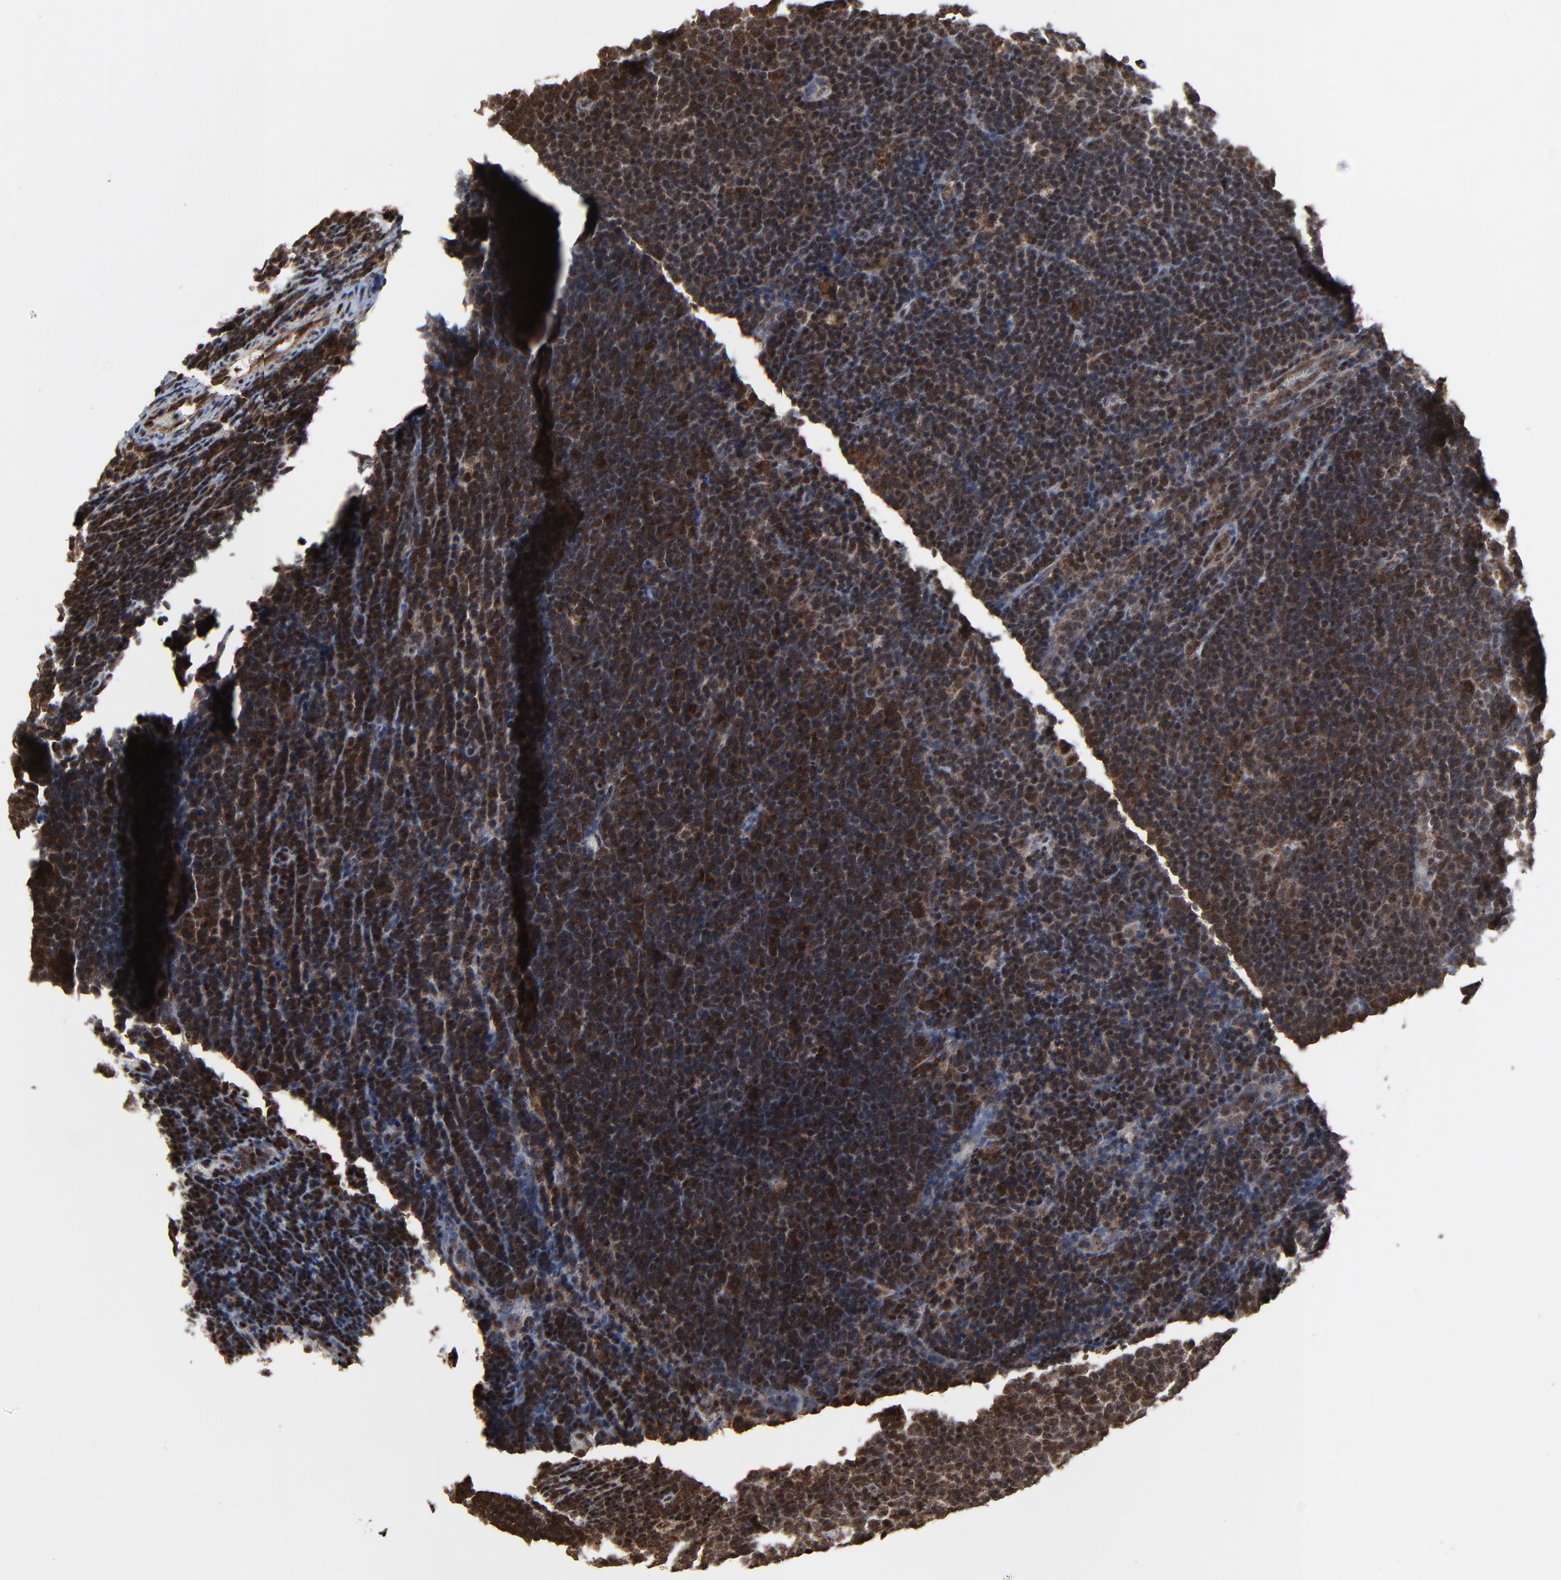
{"staining": {"intensity": "strong", "quantity": ">75%", "location": "cytoplasmic/membranous,nuclear"}, "tissue": "lymphoma", "cell_type": "Tumor cells", "image_type": "cancer", "snomed": [{"axis": "morphology", "description": "Malignant lymphoma, non-Hodgkin's type, Low grade"}, {"axis": "topography", "description": "Lymph node"}], "caption": "This is an image of immunohistochemistry (IHC) staining of lymphoma, which shows strong staining in the cytoplasmic/membranous and nuclear of tumor cells.", "gene": "RHOJ", "patient": {"sex": "male", "age": 74}}